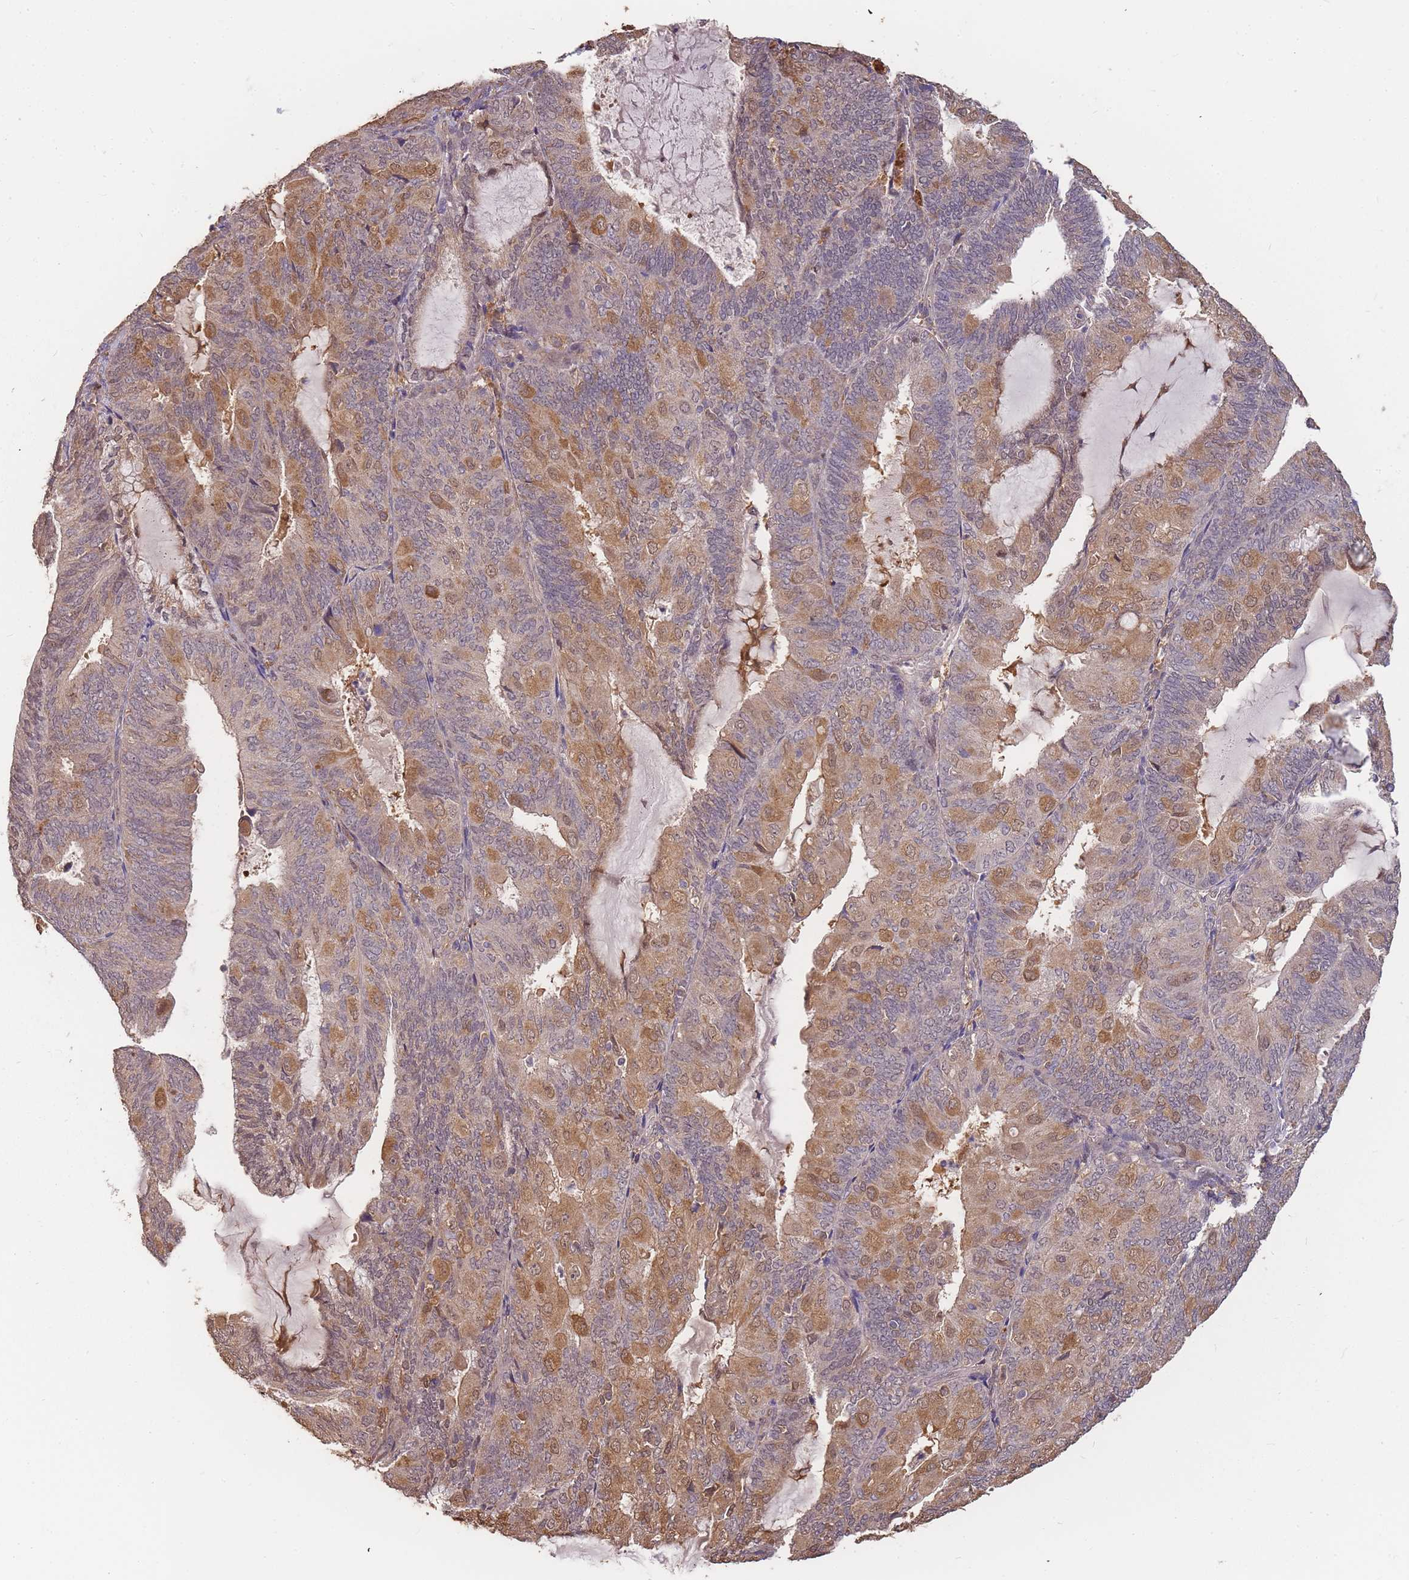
{"staining": {"intensity": "moderate", "quantity": "25%-75%", "location": "cytoplasmic/membranous,nuclear"}, "tissue": "endometrial cancer", "cell_type": "Tumor cells", "image_type": "cancer", "snomed": [{"axis": "morphology", "description": "Adenocarcinoma, NOS"}, {"axis": "topography", "description": "Endometrium"}], "caption": "High-magnification brightfield microscopy of endometrial cancer (adenocarcinoma) stained with DAB (brown) and counterstained with hematoxylin (blue). tumor cells exhibit moderate cytoplasmic/membranous and nuclear expression is seen in about25%-75% of cells.", "gene": "CDKN2AIPNL", "patient": {"sex": "female", "age": 81}}